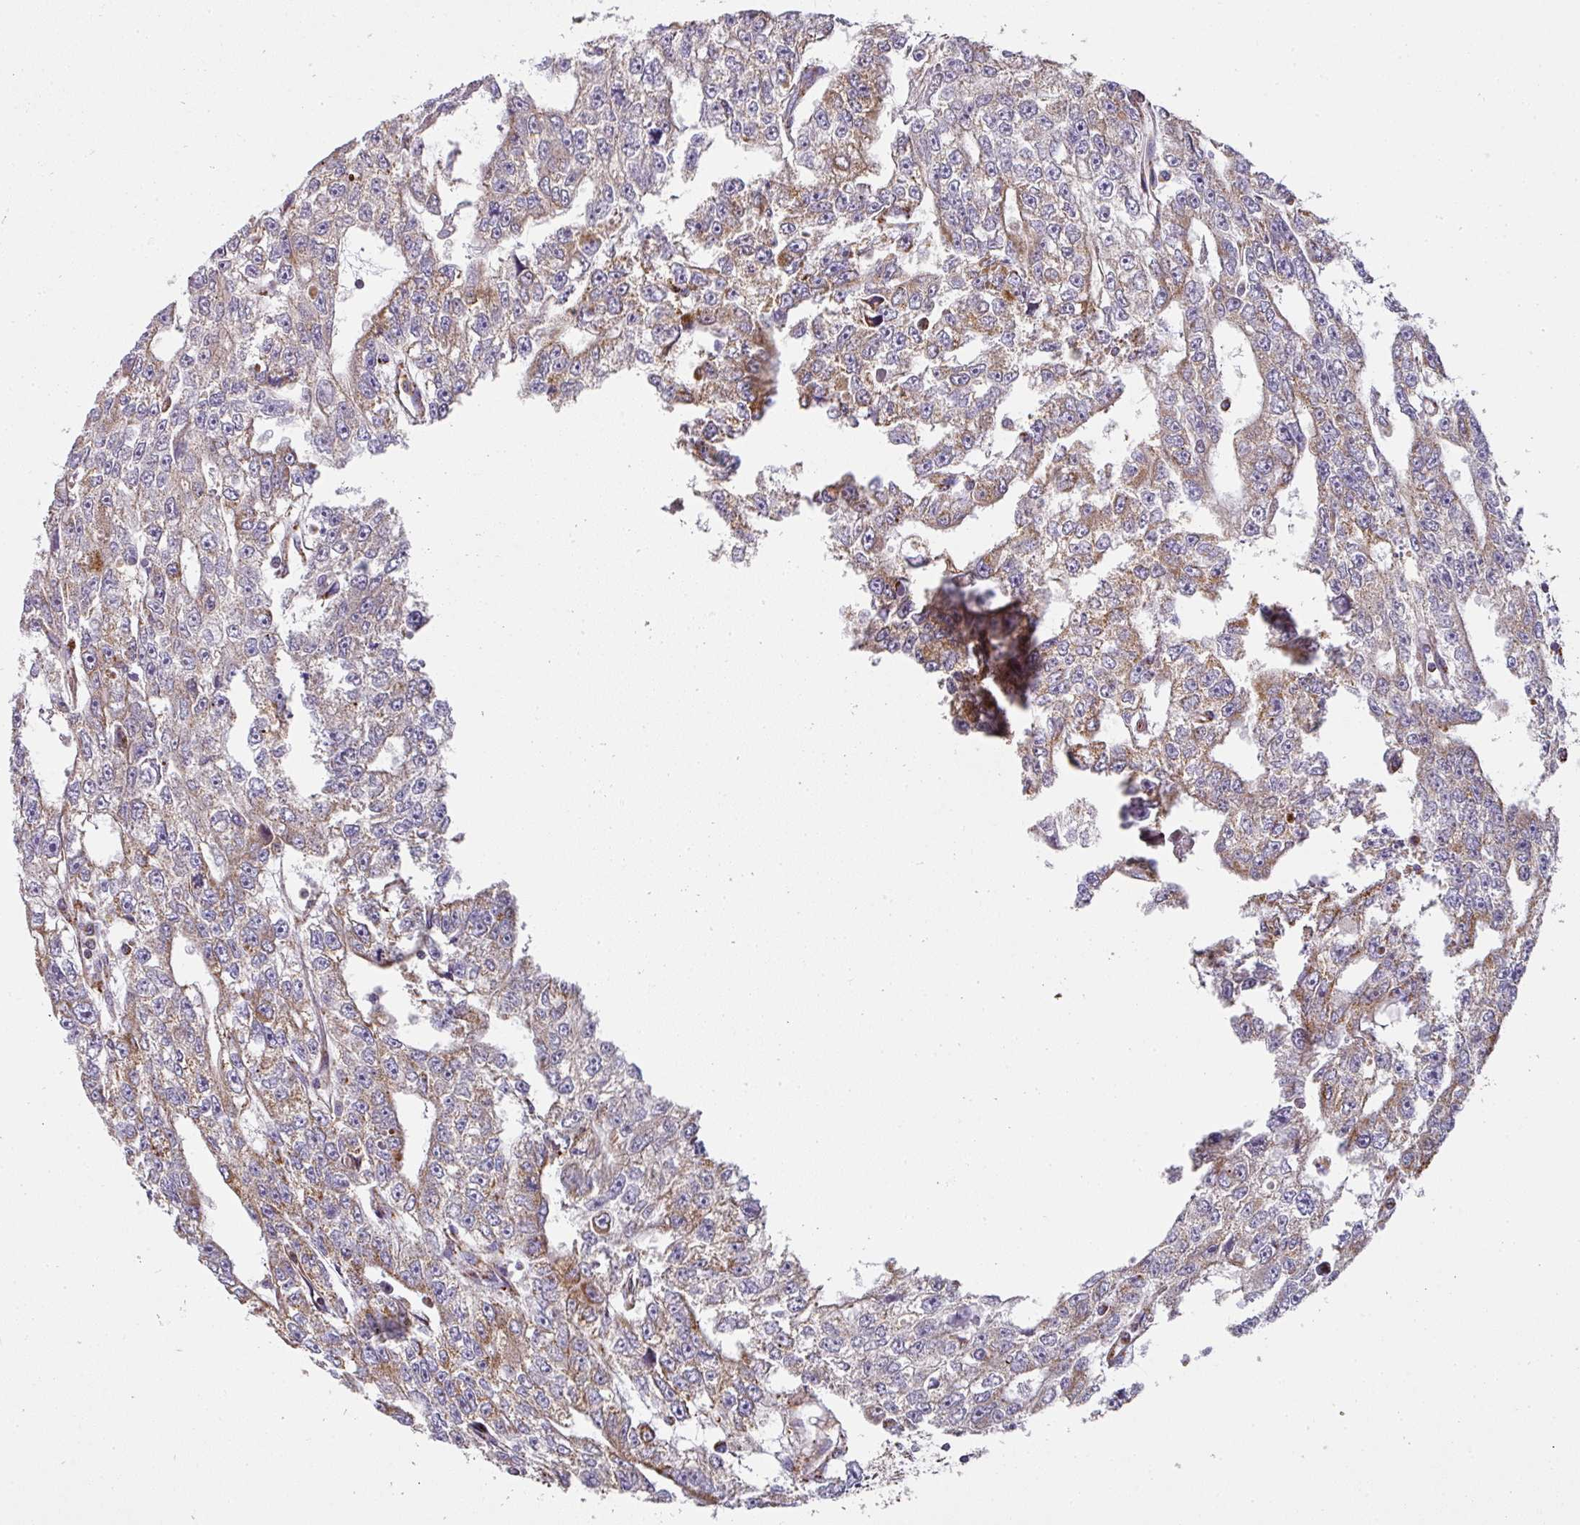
{"staining": {"intensity": "moderate", "quantity": ">75%", "location": "cytoplasmic/membranous"}, "tissue": "testis cancer", "cell_type": "Tumor cells", "image_type": "cancer", "snomed": [{"axis": "morphology", "description": "Carcinoma, Embryonal, NOS"}, {"axis": "topography", "description": "Testis"}], "caption": "Protein expression analysis of human testis embryonal carcinoma reveals moderate cytoplasmic/membranous positivity in about >75% of tumor cells. (DAB = brown stain, brightfield microscopy at high magnification).", "gene": "UQCRFS1", "patient": {"sex": "male", "age": 20}}